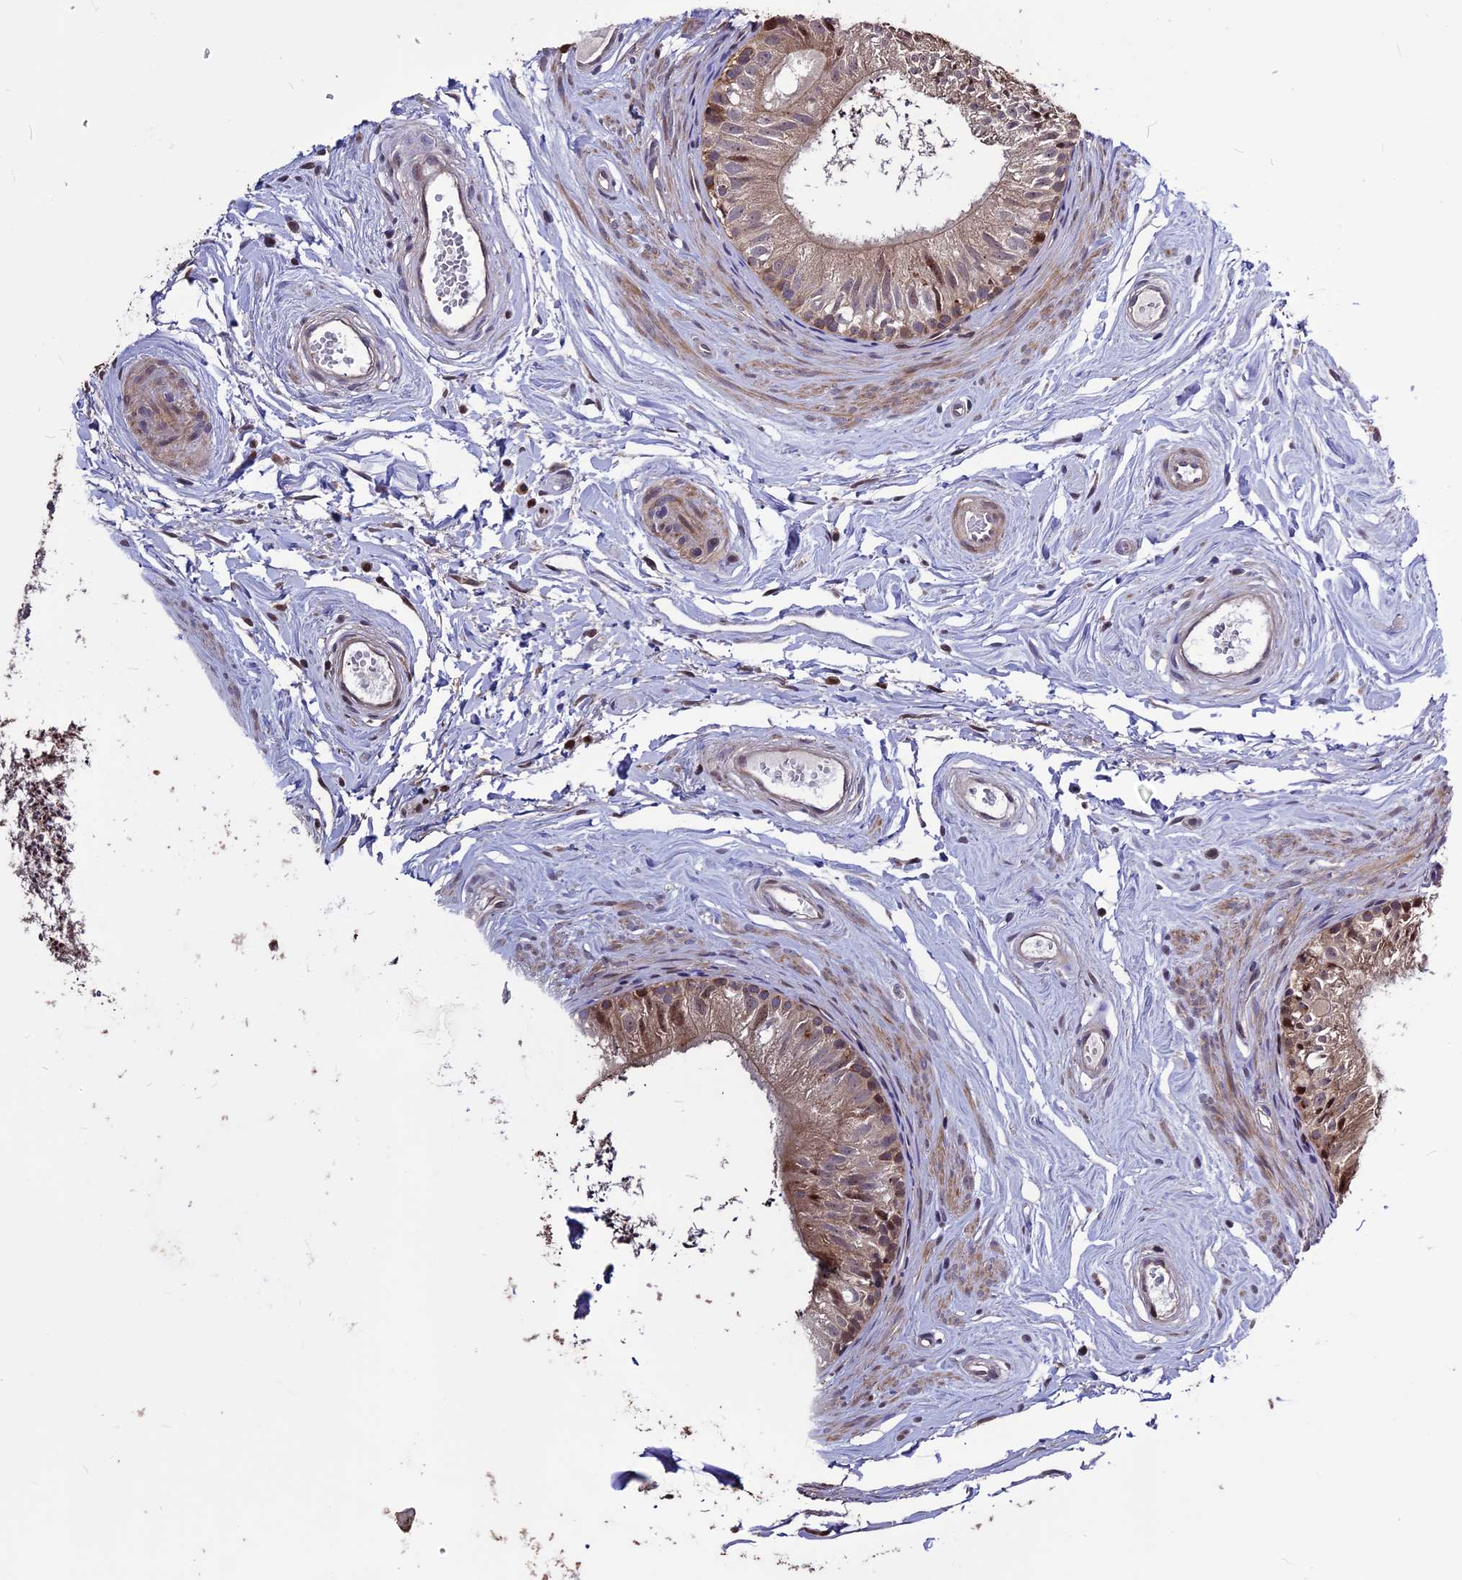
{"staining": {"intensity": "moderate", "quantity": "25%-75%", "location": "cytoplasmic/membranous"}, "tissue": "epididymis", "cell_type": "Glandular cells", "image_type": "normal", "snomed": [{"axis": "morphology", "description": "Normal tissue, NOS"}, {"axis": "topography", "description": "Epididymis"}], "caption": "The micrograph exhibits staining of unremarkable epididymis, revealing moderate cytoplasmic/membranous protein positivity (brown color) within glandular cells.", "gene": "SPG21", "patient": {"sex": "male", "age": 56}}